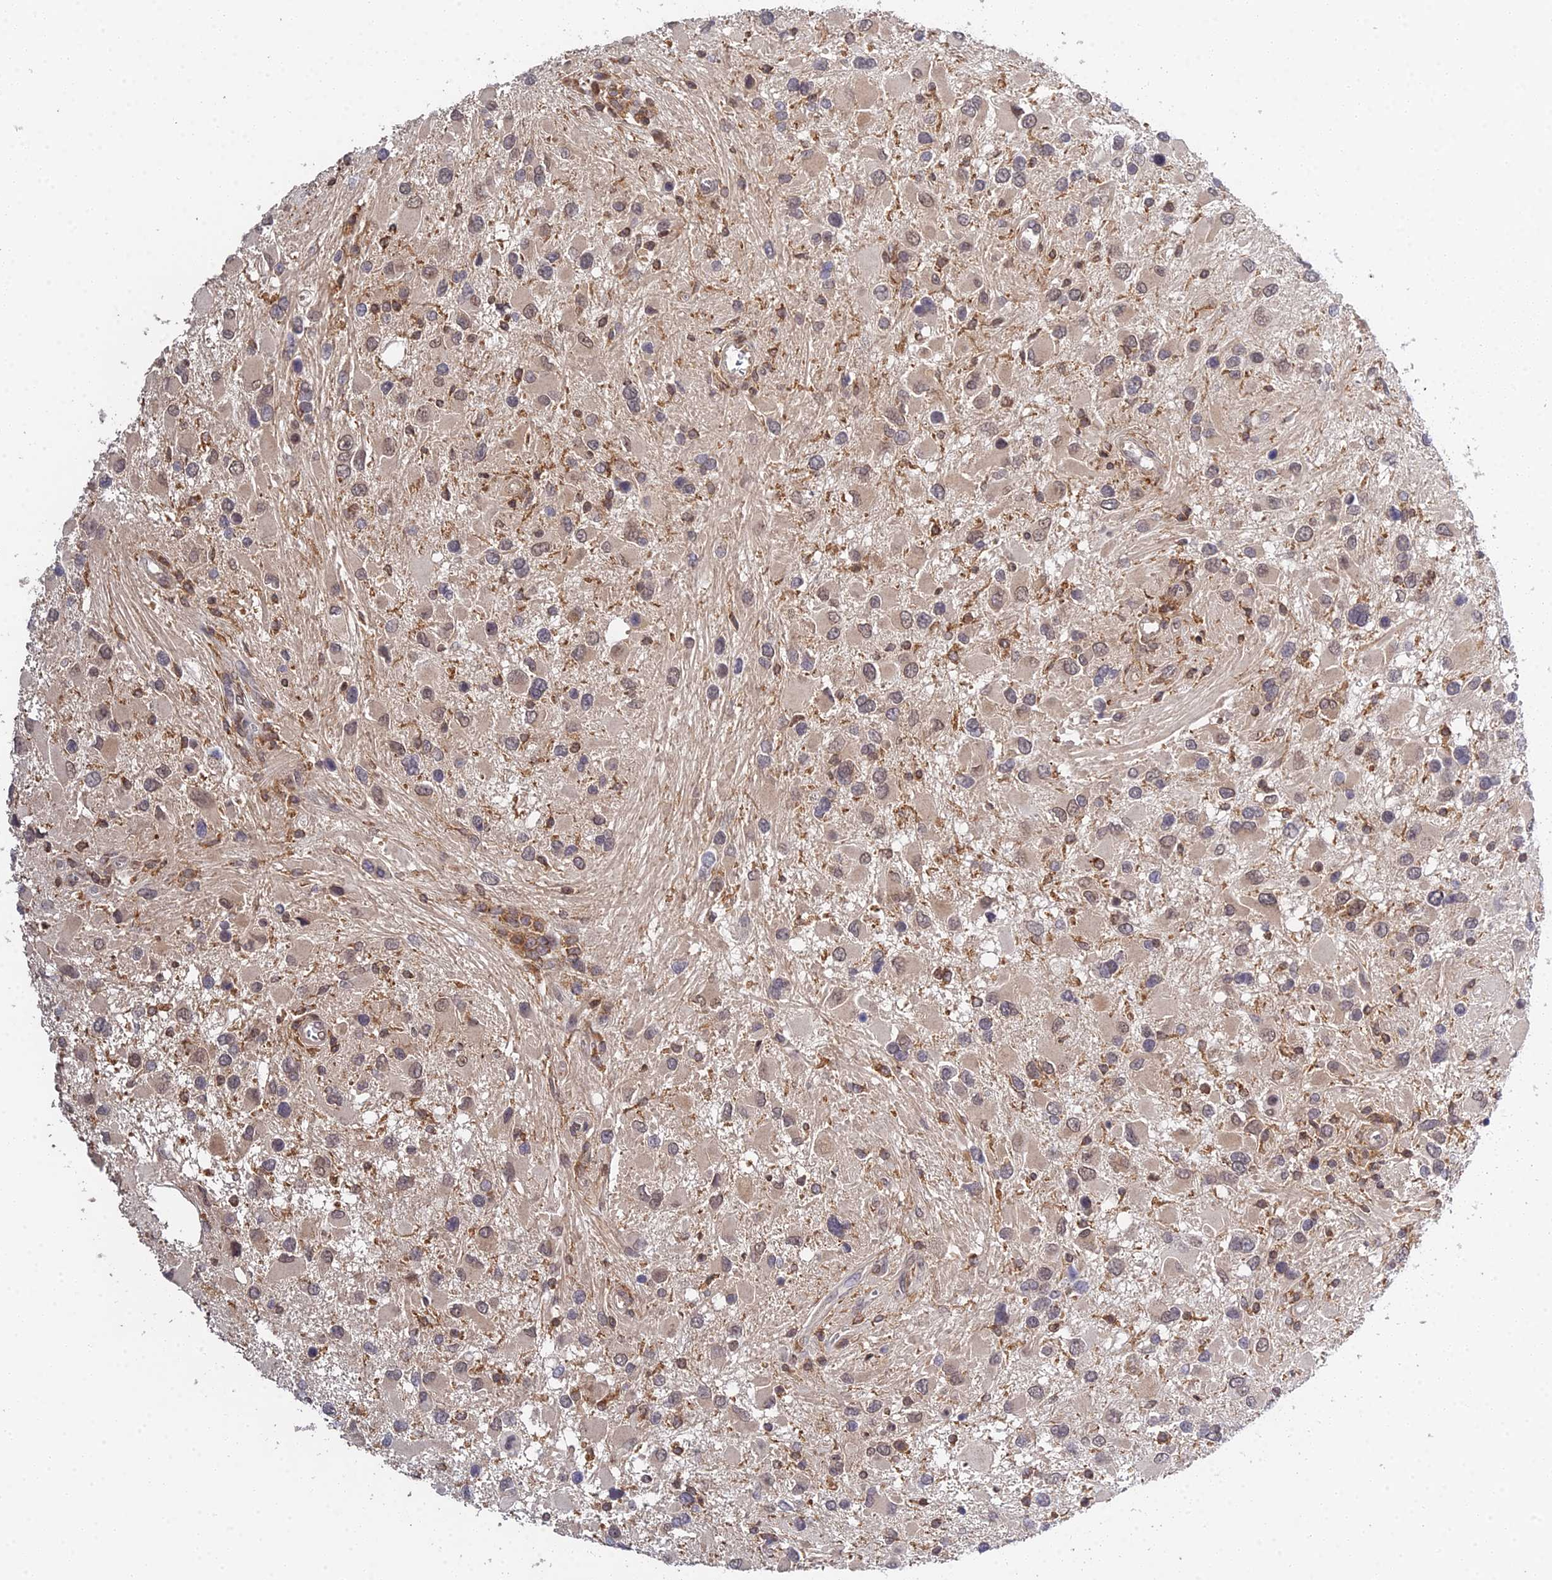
{"staining": {"intensity": "weak", "quantity": "25%-75%", "location": "cytoplasmic/membranous,nuclear"}, "tissue": "glioma", "cell_type": "Tumor cells", "image_type": "cancer", "snomed": [{"axis": "morphology", "description": "Glioma, malignant, High grade"}, {"axis": "topography", "description": "Brain"}], "caption": "A histopathology image showing weak cytoplasmic/membranous and nuclear expression in about 25%-75% of tumor cells in malignant glioma (high-grade), as visualized by brown immunohistochemical staining.", "gene": "TPRX1", "patient": {"sex": "male", "age": 53}}